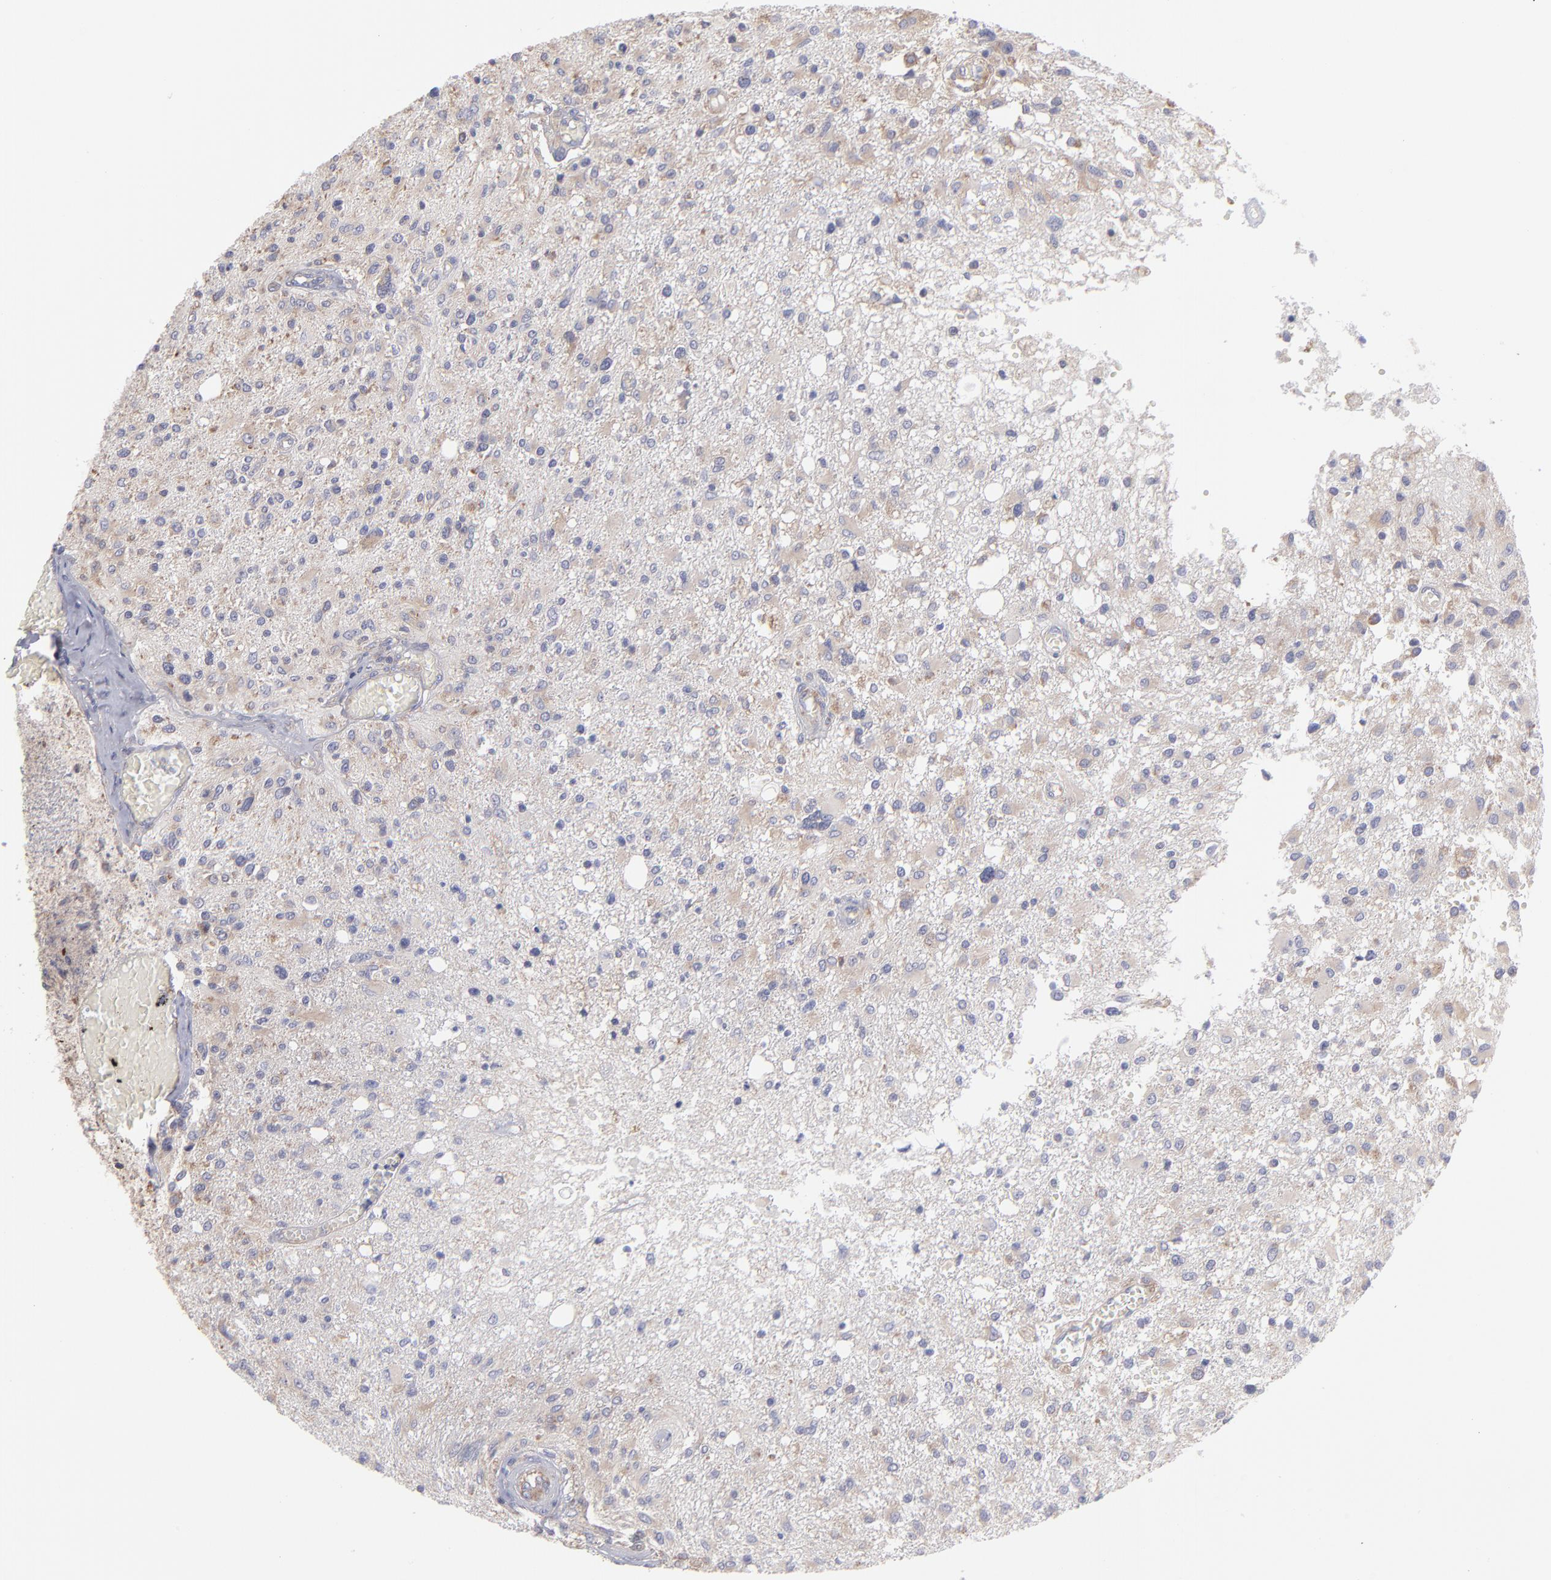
{"staining": {"intensity": "negative", "quantity": "none", "location": "none"}, "tissue": "glioma", "cell_type": "Tumor cells", "image_type": "cancer", "snomed": [{"axis": "morphology", "description": "Glioma, malignant, High grade"}, {"axis": "topography", "description": "Cerebral cortex"}], "caption": "Immunohistochemistry (IHC) image of neoplastic tissue: human malignant high-grade glioma stained with DAB reveals no significant protein staining in tumor cells.", "gene": "RPLP0", "patient": {"sex": "male", "age": 76}}